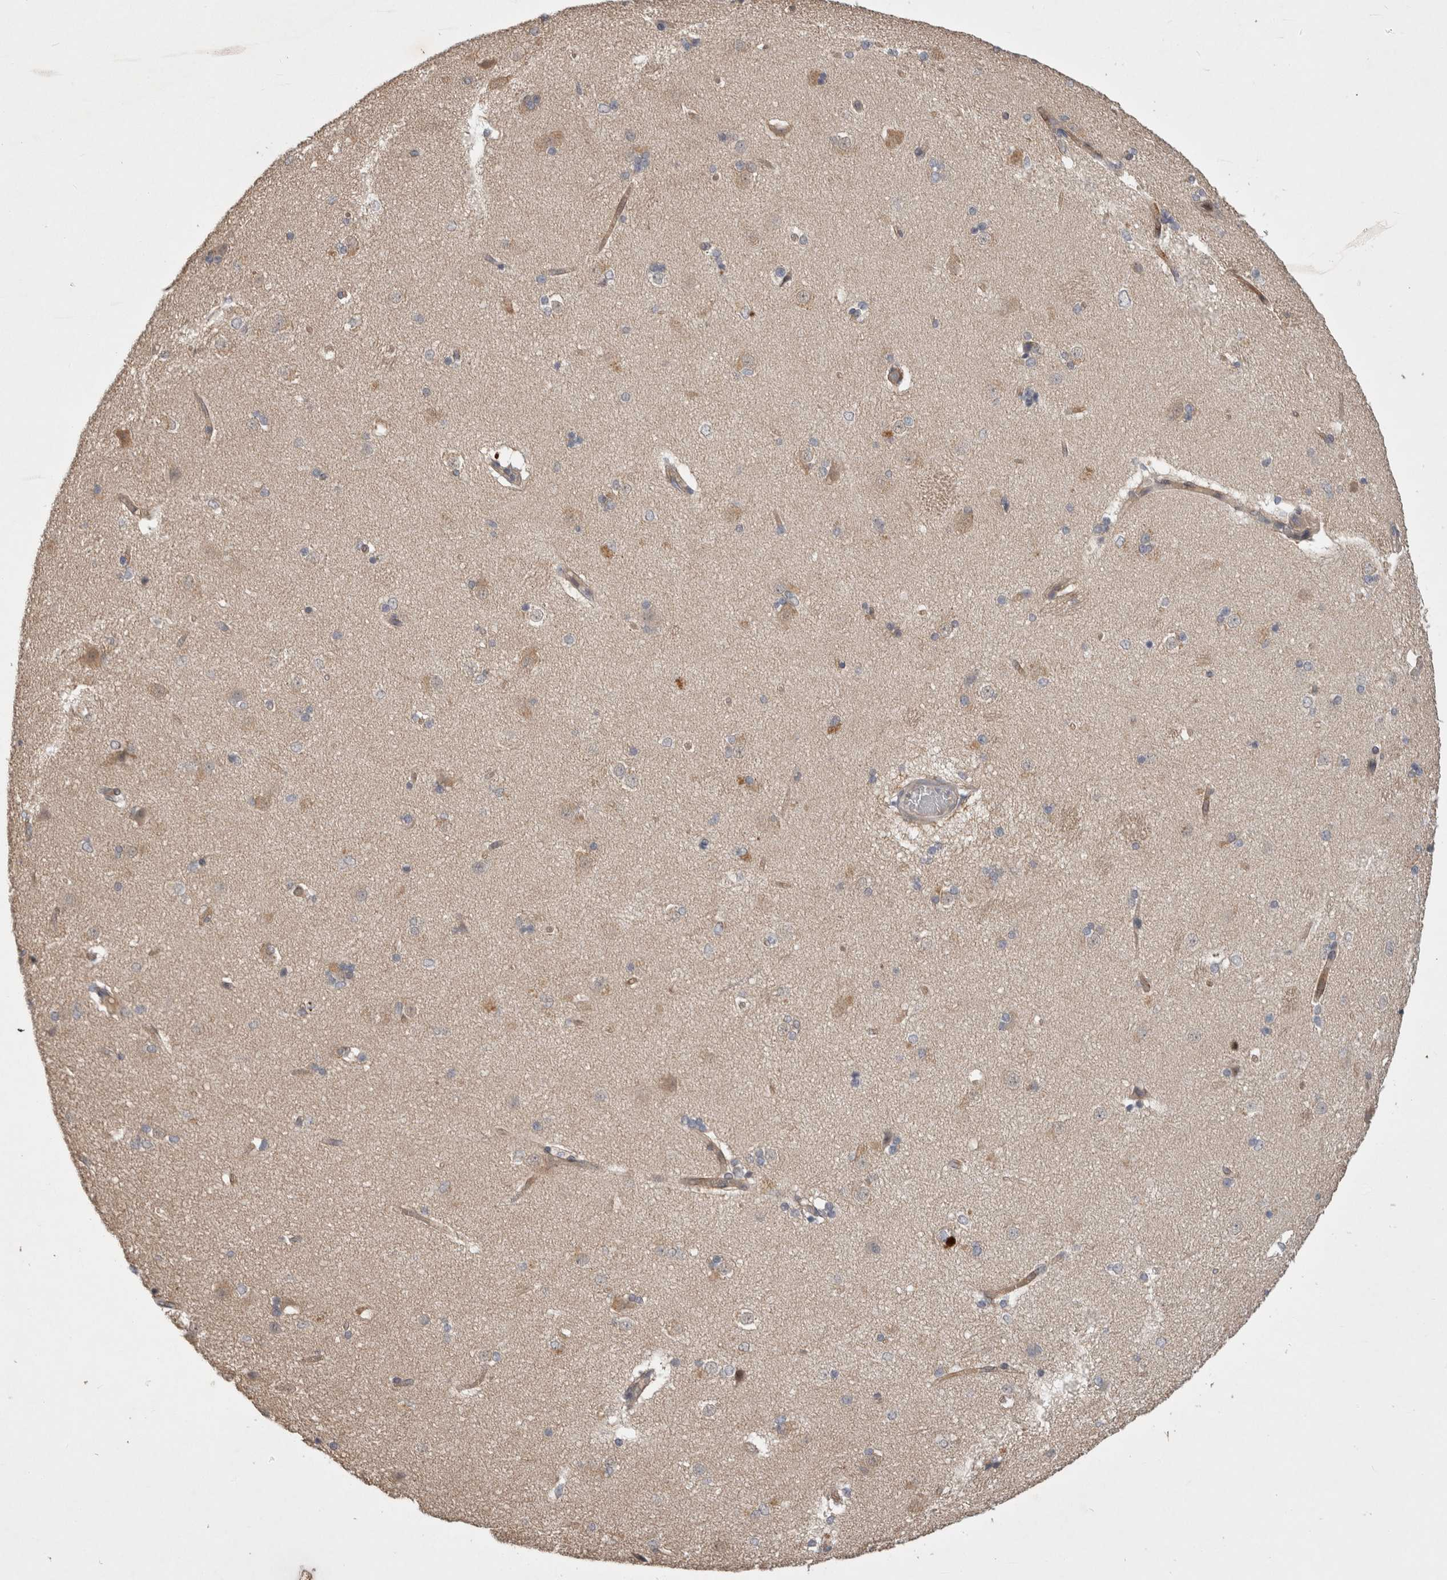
{"staining": {"intensity": "weak", "quantity": "<25%", "location": "cytoplasmic/membranous"}, "tissue": "caudate", "cell_type": "Glial cells", "image_type": "normal", "snomed": [{"axis": "morphology", "description": "Normal tissue, NOS"}, {"axis": "topography", "description": "Lateral ventricle wall"}], "caption": "Photomicrograph shows no significant protein positivity in glial cells of benign caudate. Brightfield microscopy of IHC stained with DAB (3,3'-diaminobenzidine) (brown) and hematoxylin (blue), captured at high magnification.", "gene": "CERS3", "patient": {"sex": "female", "age": 19}}